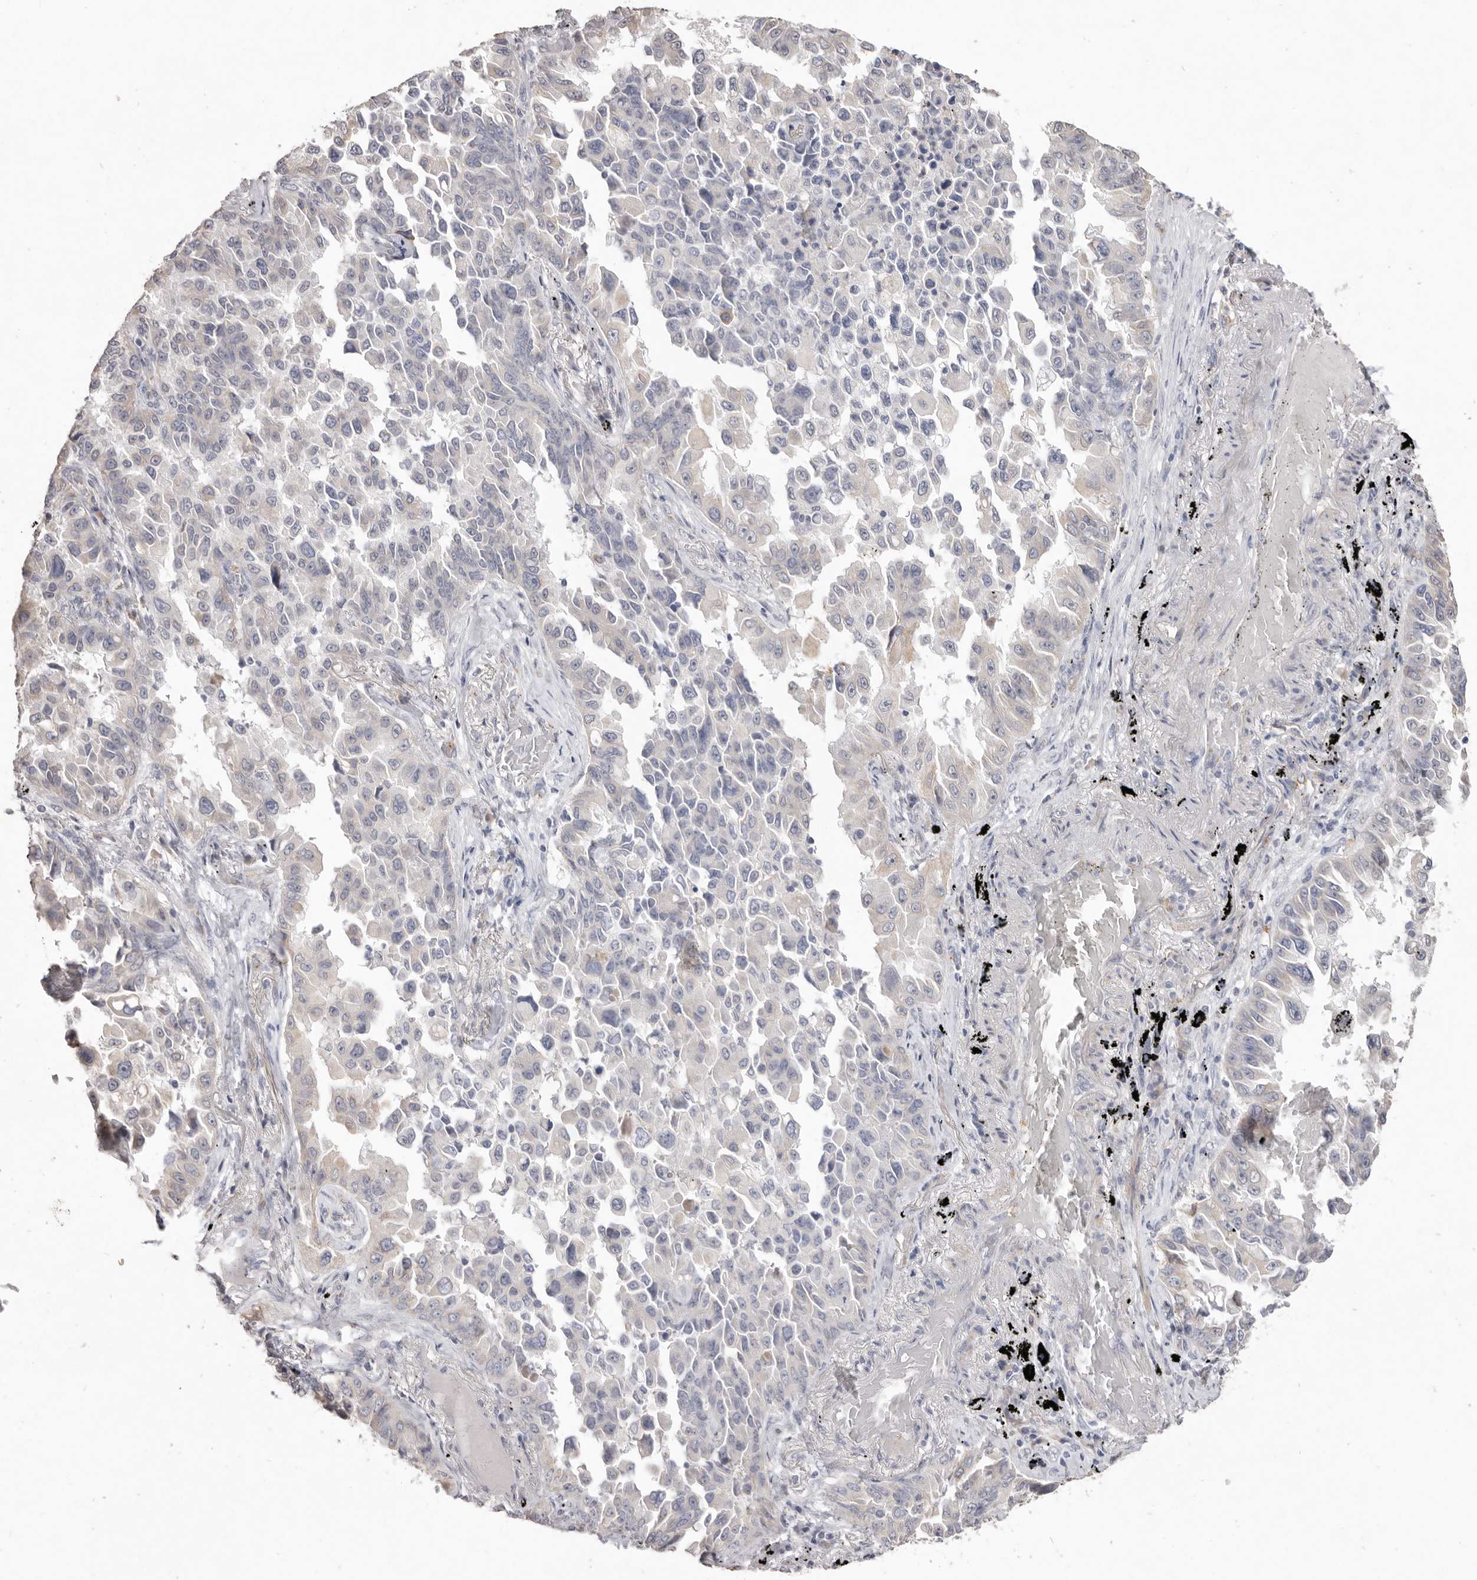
{"staining": {"intensity": "weak", "quantity": "<25%", "location": "cytoplasmic/membranous"}, "tissue": "lung cancer", "cell_type": "Tumor cells", "image_type": "cancer", "snomed": [{"axis": "morphology", "description": "Adenocarcinoma, NOS"}, {"axis": "topography", "description": "Lung"}], "caption": "Tumor cells are negative for brown protein staining in lung adenocarcinoma.", "gene": "ZYG11B", "patient": {"sex": "female", "age": 67}}